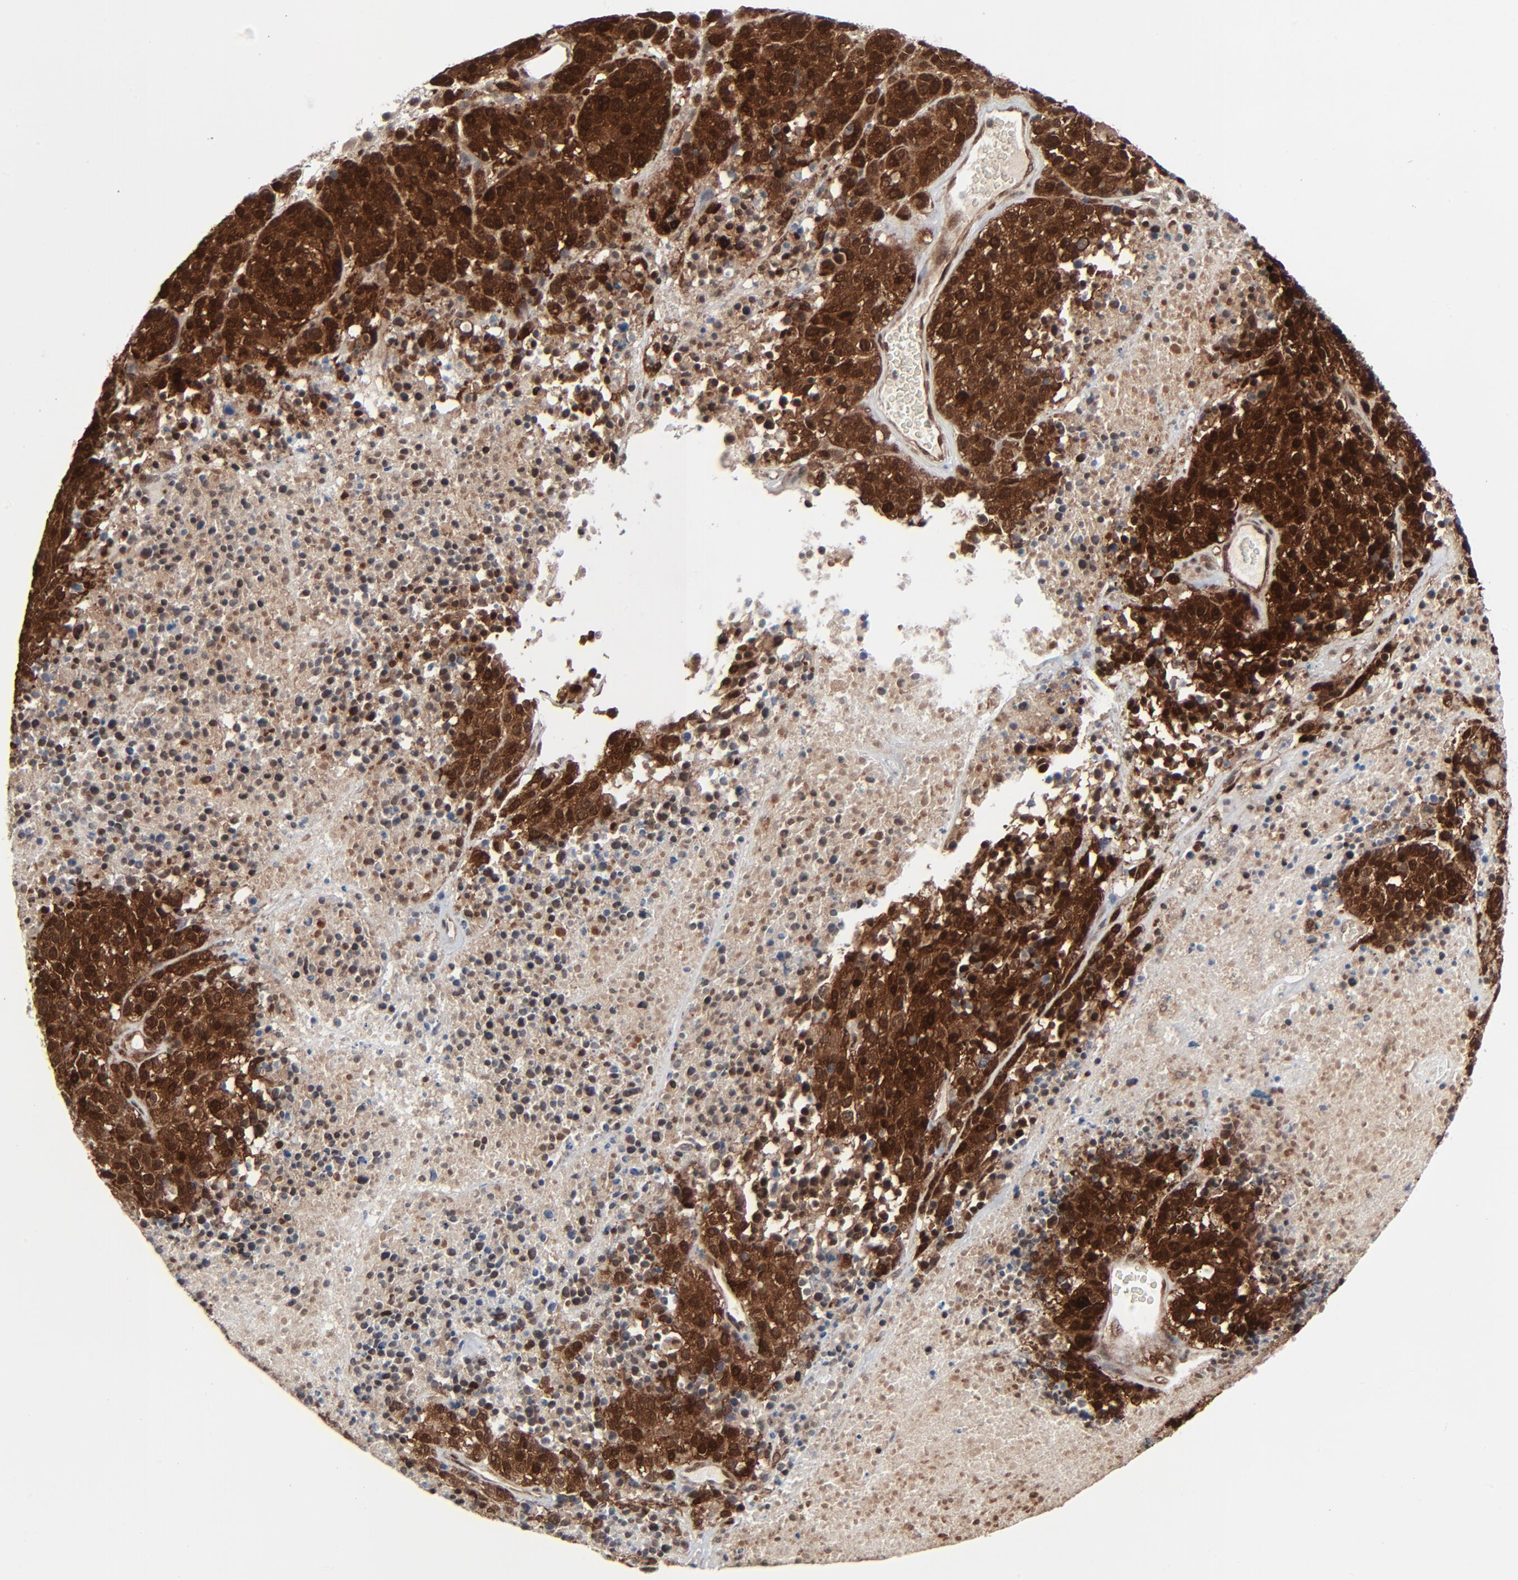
{"staining": {"intensity": "strong", "quantity": ">75%", "location": "cytoplasmic/membranous,nuclear"}, "tissue": "melanoma", "cell_type": "Tumor cells", "image_type": "cancer", "snomed": [{"axis": "morphology", "description": "Malignant melanoma, Metastatic site"}, {"axis": "topography", "description": "Cerebral cortex"}], "caption": "DAB immunohistochemical staining of human malignant melanoma (metastatic site) exhibits strong cytoplasmic/membranous and nuclear protein expression in approximately >75% of tumor cells. Immunohistochemistry stains the protein in brown and the nuclei are stained blue.", "gene": "AKT1", "patient": {"sex": "female", "age": 52}}